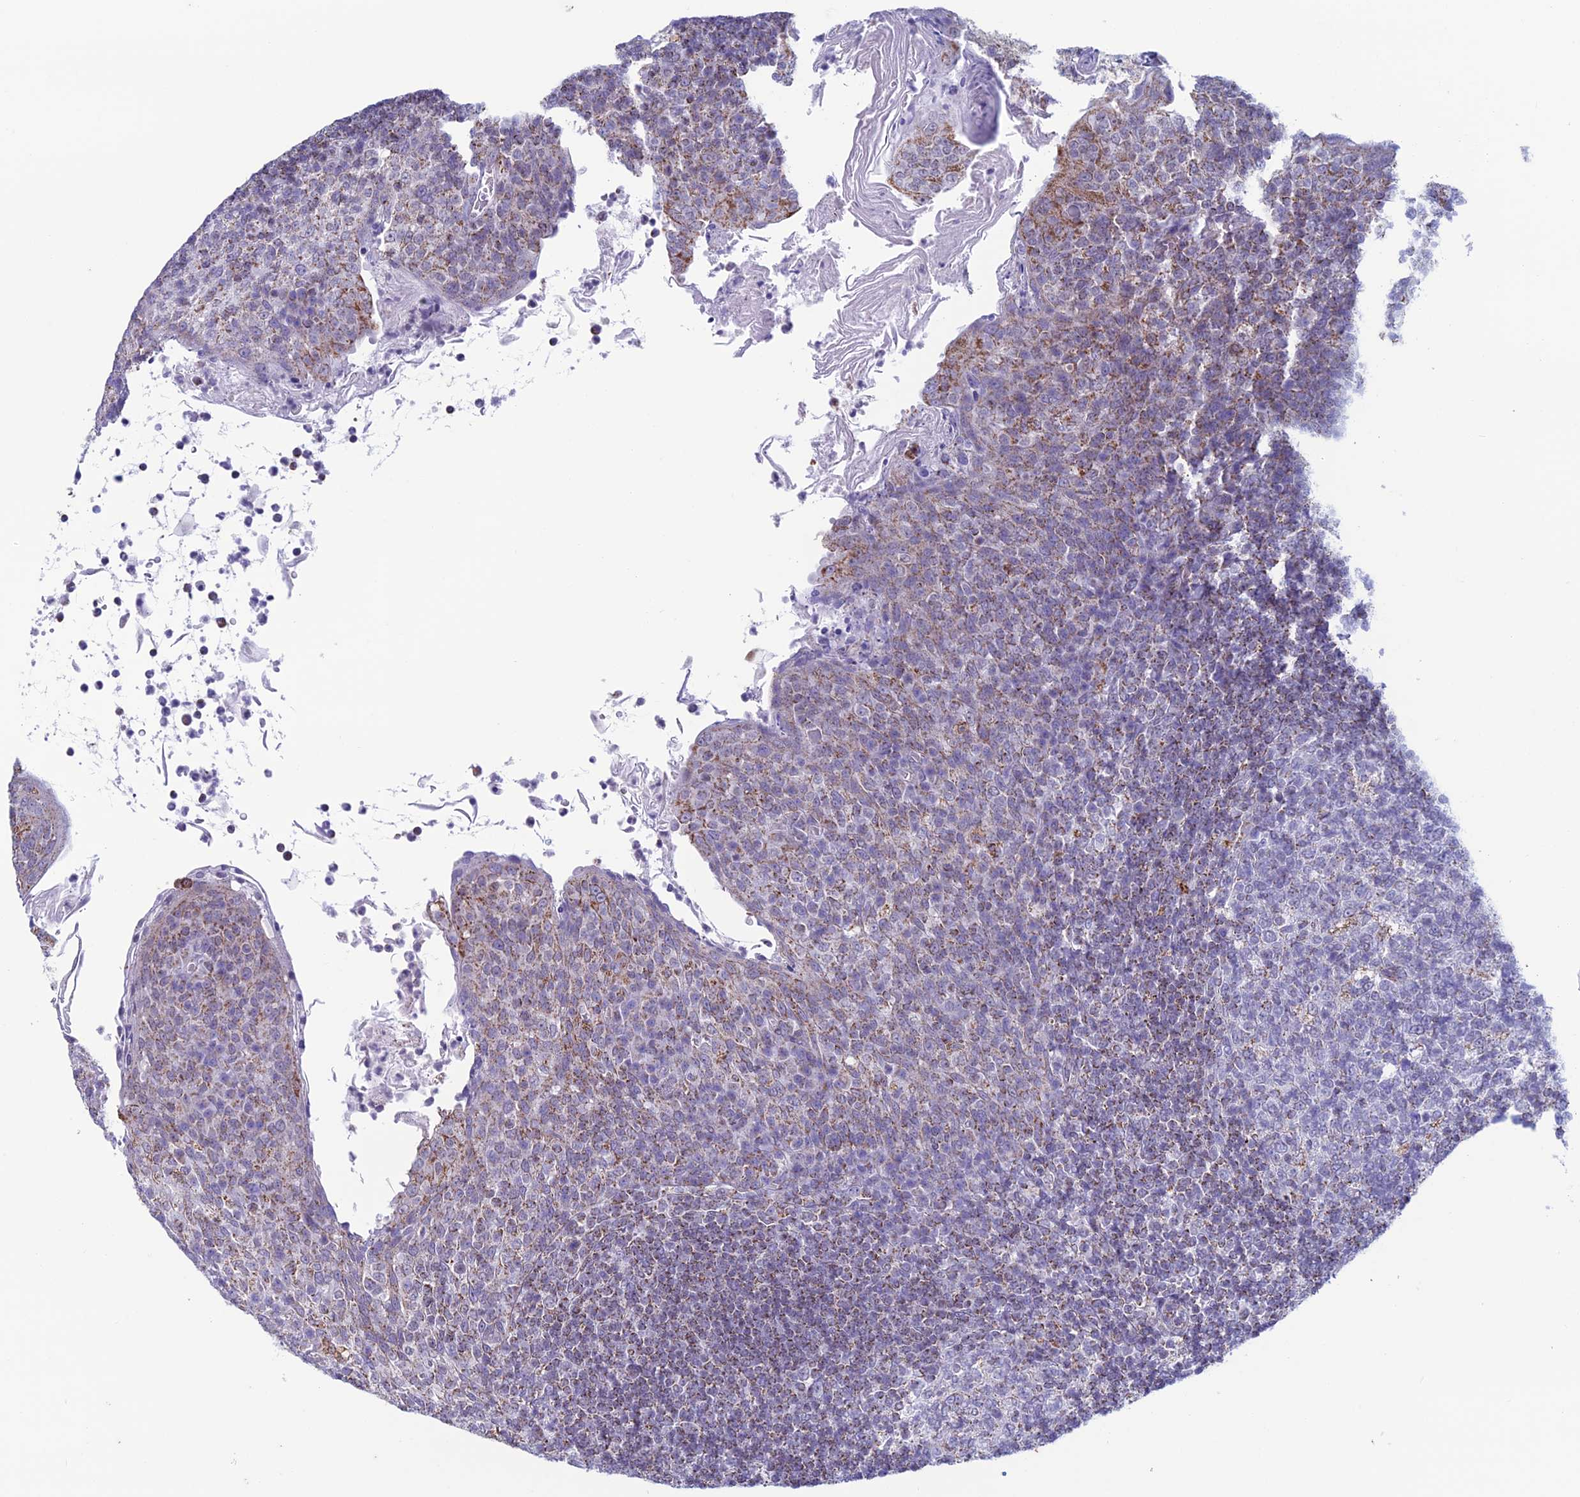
{"staining": {"intensity": "moderate", "quantity": "<25%", "location": "cytoplasmic/membranous"}, "tissue": "tonsil", "cell_type": "Germinal center cells", "image_type": "normal", "snomed": [{"axis": "morphology", "description": "Normal tissue, NOS"}, {"axis": "topography", "description": "Tonsil"}], "caption": "A high-resolution histopathology image shows IHC staining of benign tonsil, which displays moderate cytoplasmic/membranous positivity in approximately <25% of germinal center cells. (Brightfield microscopy of DAB IHC at high magnification).", "gene": "ZNG1A", "patient": {"sex": "female", "age": 10}}